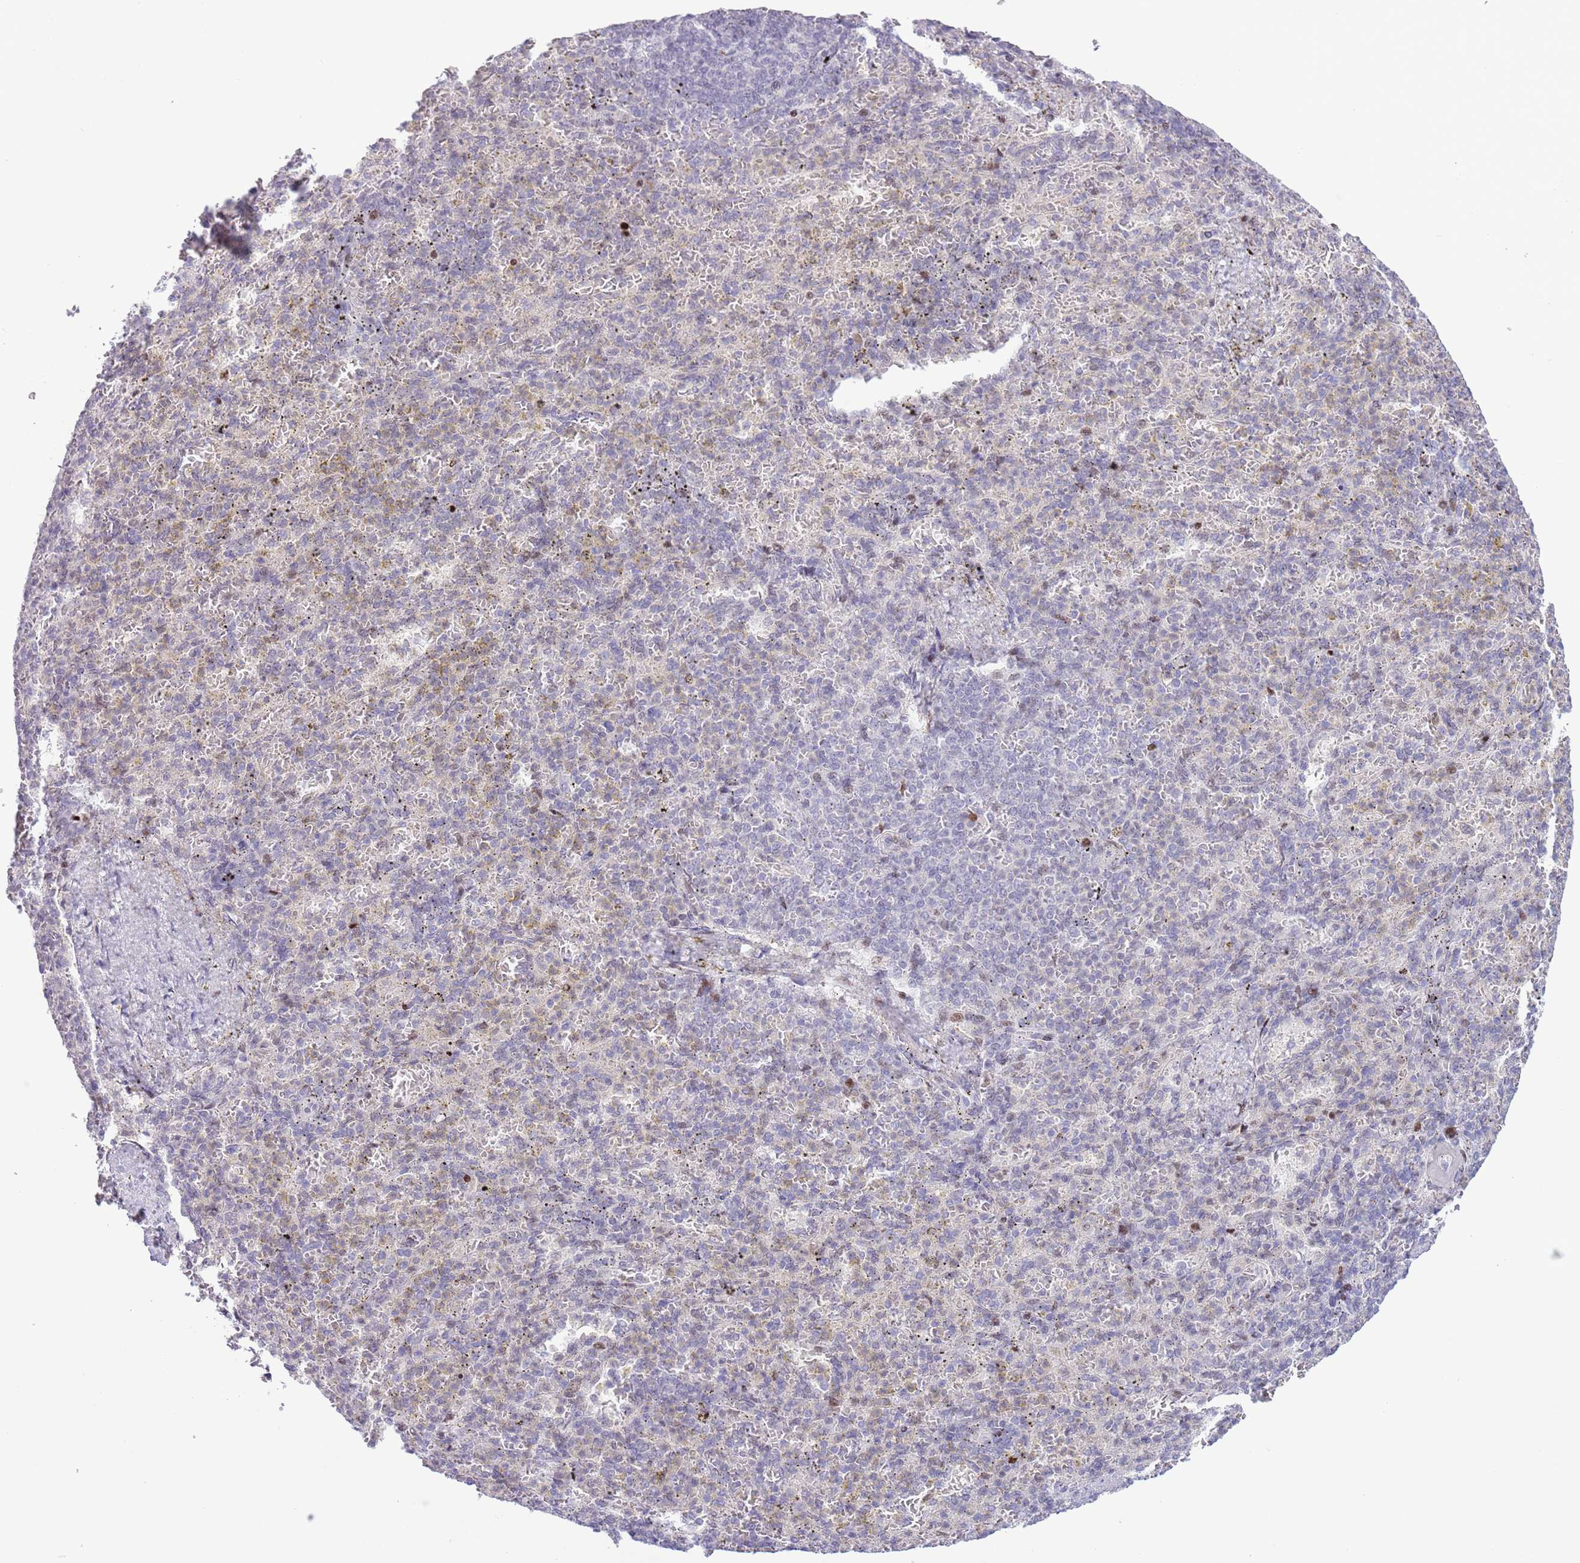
{"staining": {"intensity": "strong", "quantity": "<25%", "location": "nuclear"}, "tissue": "spleen", "cell_type": "Cells in red pulp", "image_type": "normal", "snomed": [{"axis": "morphology", "description": "Normal tissue, NOS"}, {"axis": "topography", "description": "Spleen"}], "caption": "The histopathology image exhibits staining of normal spleen, revealing strong nuclear protein staining (brown color) within cells in red pulp.", "gene": "MFSD10", "patient": {"sex": "female", "age": 74}}